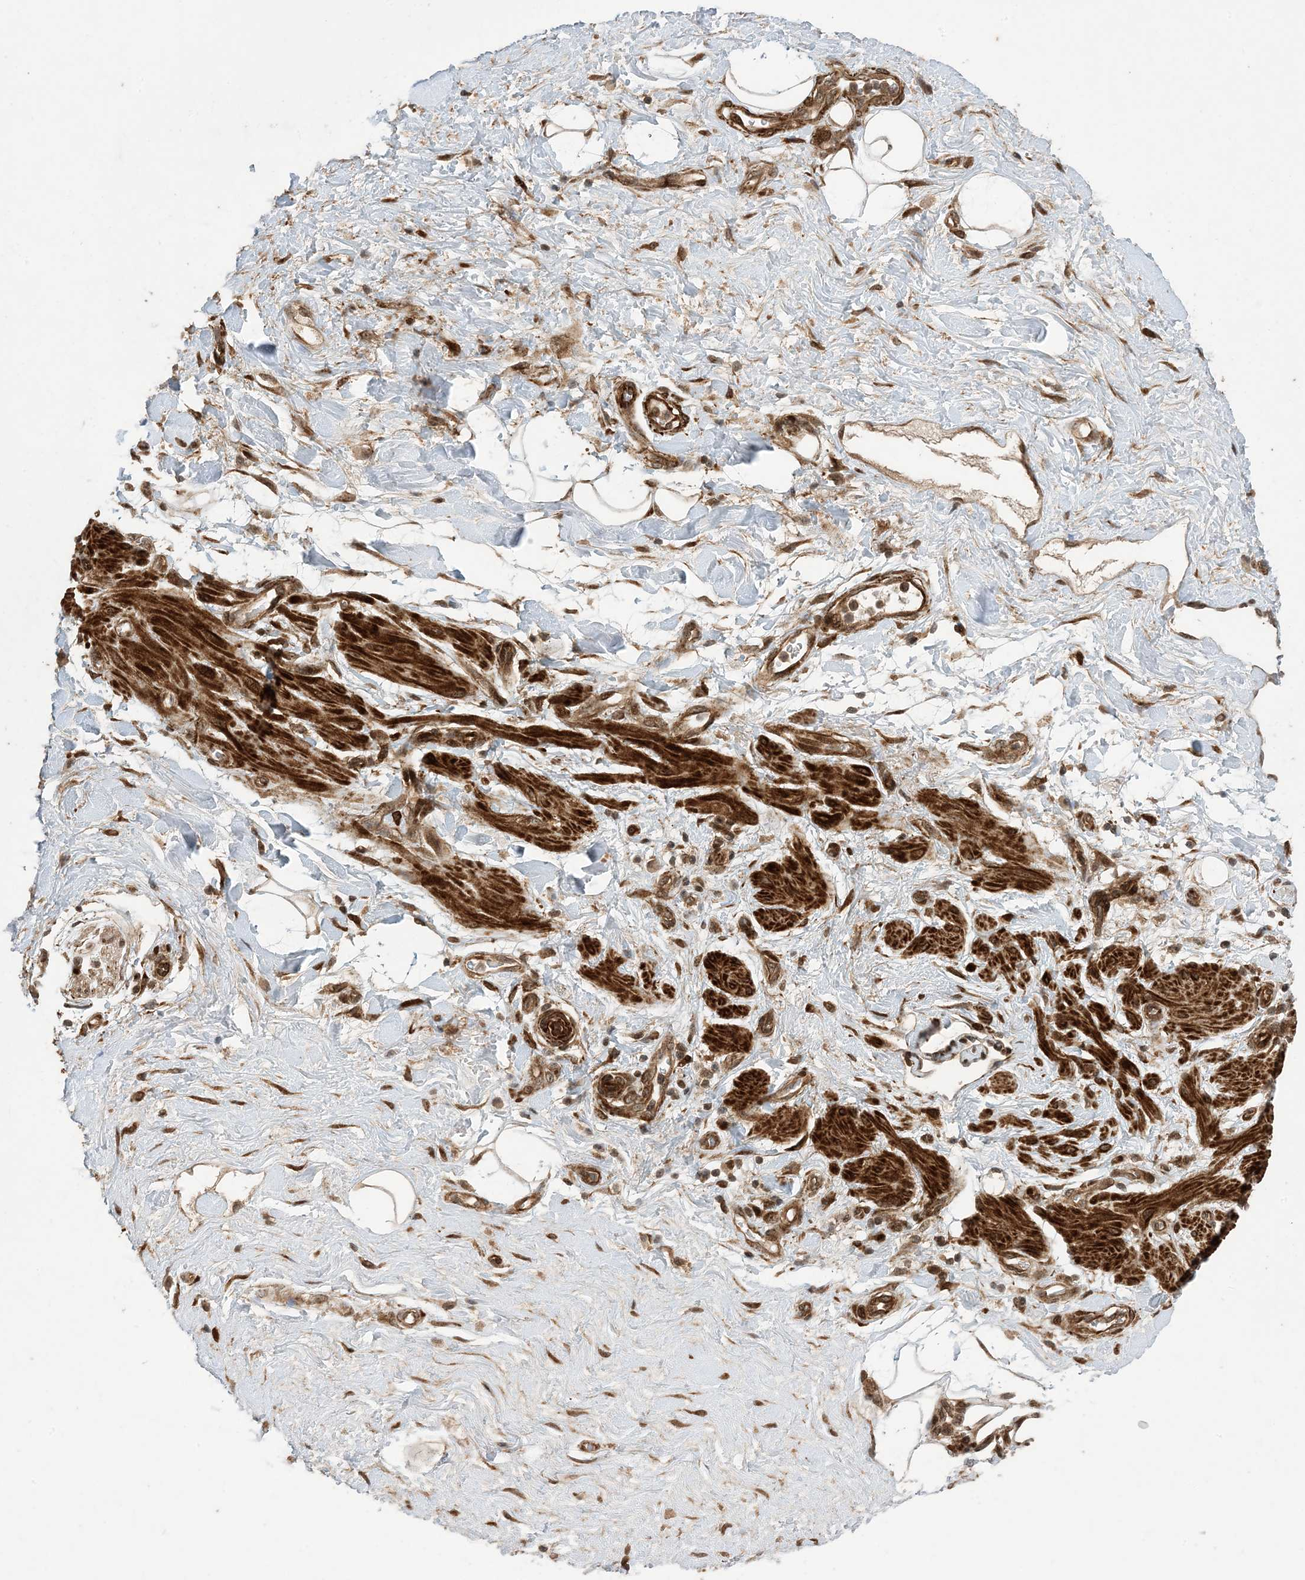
{"staining": {"intensity": "strong", "quantity": ">75%", "location": "cytoplasmic/membranous"}, "tissue": "adipose tissue", "cell_type": "Adipocytes", "image_type": "normal", "snomed": [{"axis": "morphology", "description": "Normal tissue, NOS"}, {"axis": "morphology", "description": "Adenocarcinoma, NOS"}, {"axis": "topography", "description": "Pancreas"}, {"axis": "topography", "description": "Peripheral nerve tissue"}], "caption": "This image reveals IHC staining of unremarkable human adipose tissue, with high strong cytoplasmic/membranous expression in about >75% of adipocytes.", "gene": "ZNF511", "patient": {"sex": "male", "age": 59}}